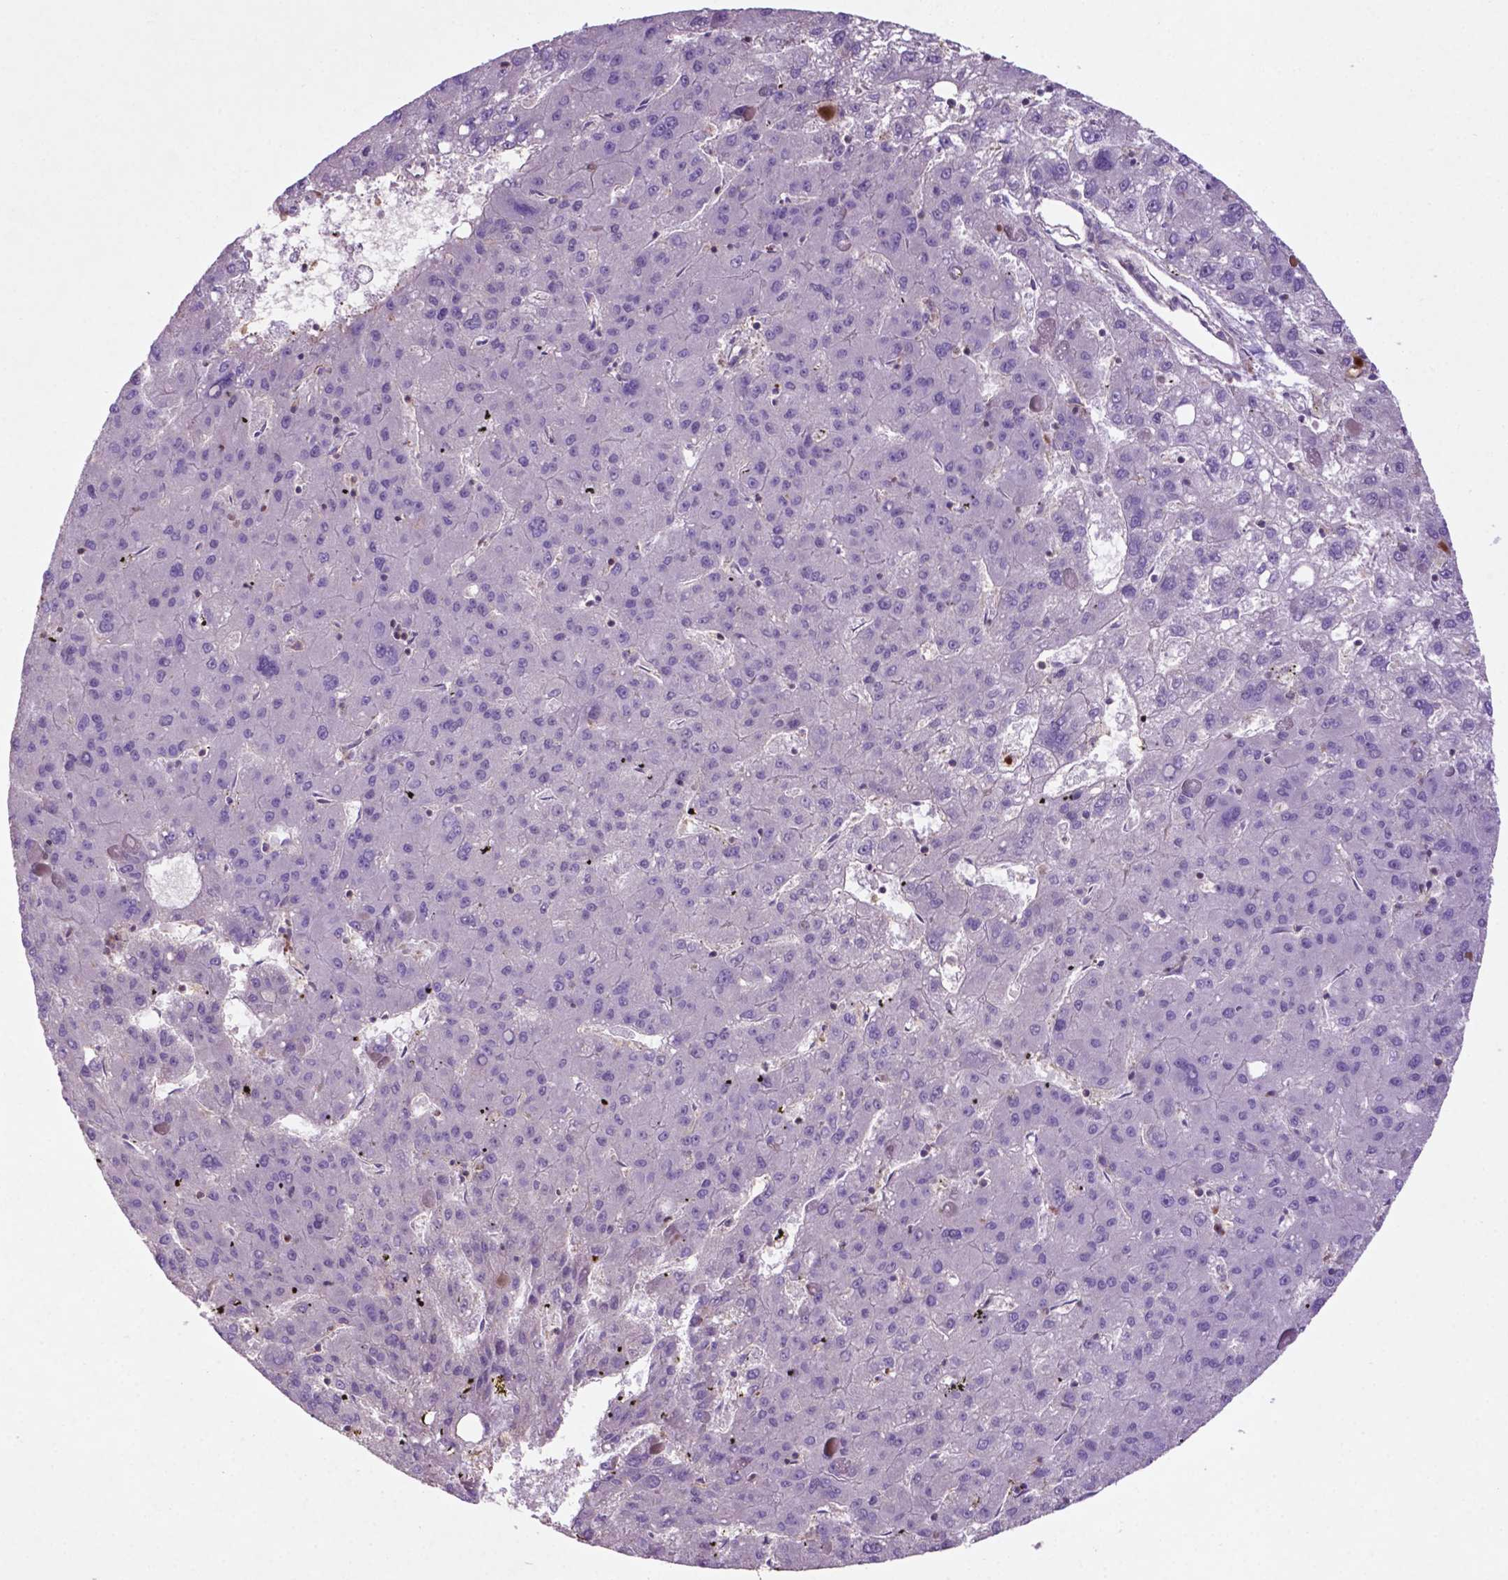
{"staining": {"intensity": "negative", "quantity": "none", "location": "none"}, "tissue": "liver cancer", "cell_type": "Tumor cells", "image_type": "cancer", "snomed": [{"axis": "morphology", "description": "Carcinoma, Hepatocellular, NOS"}, {"axis": "topography", "description": "Liver"}], "caption": "Tumor cells show no significant protein positivity in liver hepatocellular carcinoma. (DAB immunohistochemistry (IHC) with hematoxylin counter stain).", "gene": "BMP4", "patient": {"sex": "female", "age": 82}}